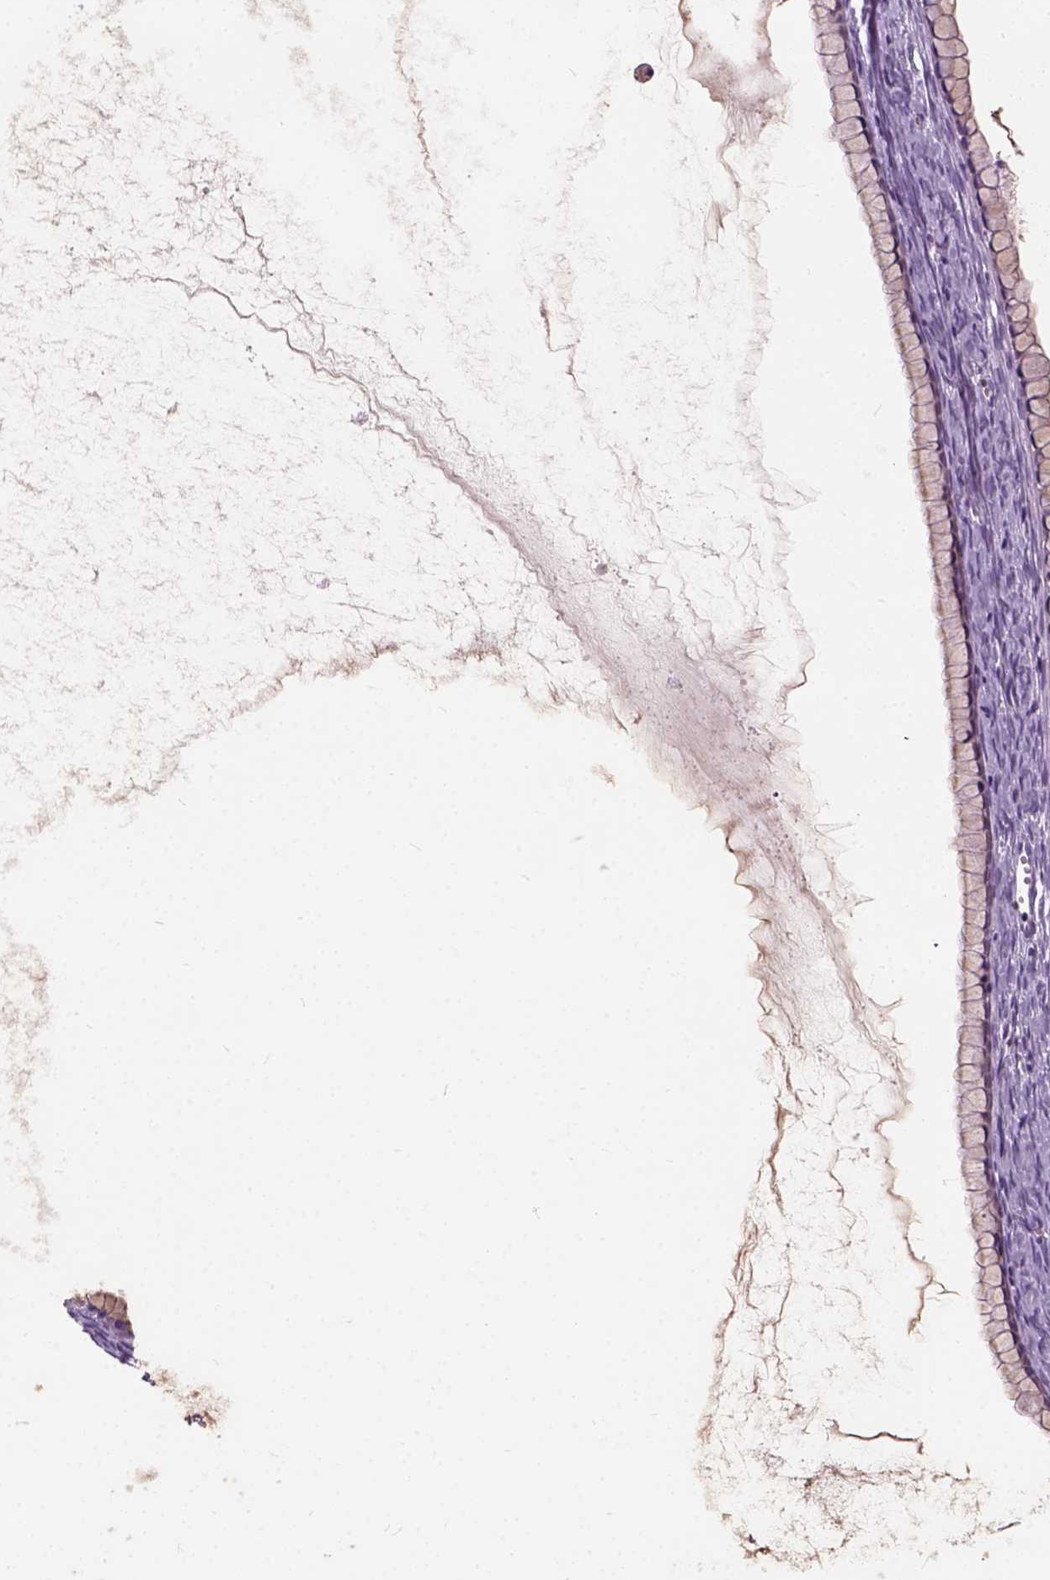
{"staining": {"intensity": "negative", "quantity": "none", "location": "none"}, "tissue": "ovarian cancer", "cell_type": "Tumor cells", "image_type": "cancer", "snomed": [{"axis": "morphology", "description": "Cystadenocarcinoma, mucinous, NOS"}, {"axis": "topography", "description": "Ovary"}], "caption": "Immunohistochemical staining of ovarian mucinous cystadenocarcinoma exhibits no significant staining in tumor cells. The staining is performed using DAB brown chromogen with nuclei counter-stained in using hematoxylin.", "gene": "AXDND1", "patient": {"sex": "female", "age": 41}}